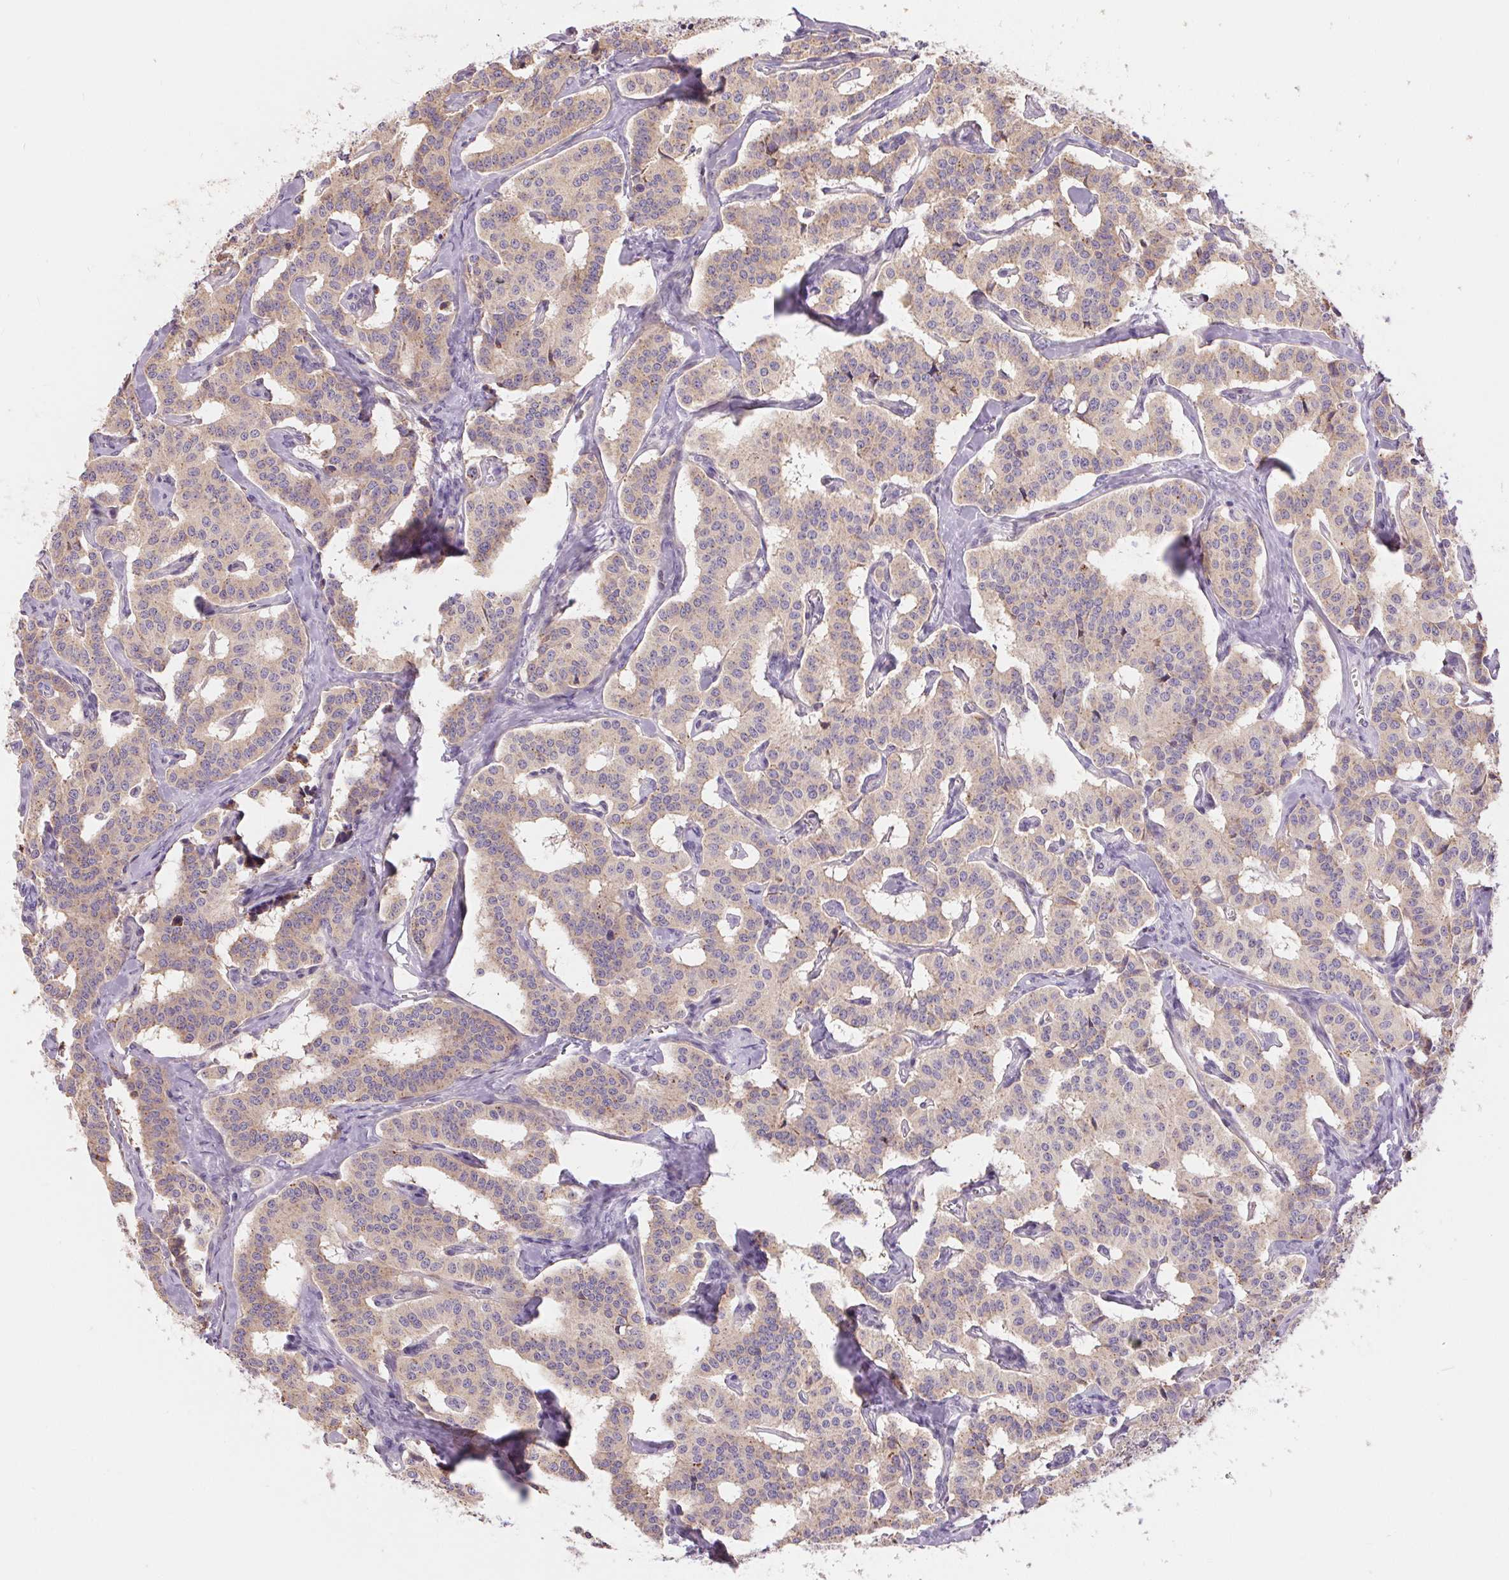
{"staining": {"intensity": "weak", "quantity": "25%-75%", "location": "cytoplasmic/membranous"}, "tissue": "carcinoid", "cell_type": "Tumor cells", "image_type": "cancer", "snomed": [{"axis": "morphology", "description": "Carcinoid, malignant, NOS"}, {"axis": "topography", "description": "Lung"}], "caption": "Protein expression analysis of human malignant carcinoid reveals weak cytoplasmic/membranous staining in about 25%-75% of tumor cells. The staining is performed using DAB (3,3'-diaminobenzidine) brown chromogen to label protein expression. The nuclei are counter-stained blue using hematoxylin.", "gene": "UNC13B", "patient": {"sex": "female", "age": 46}}